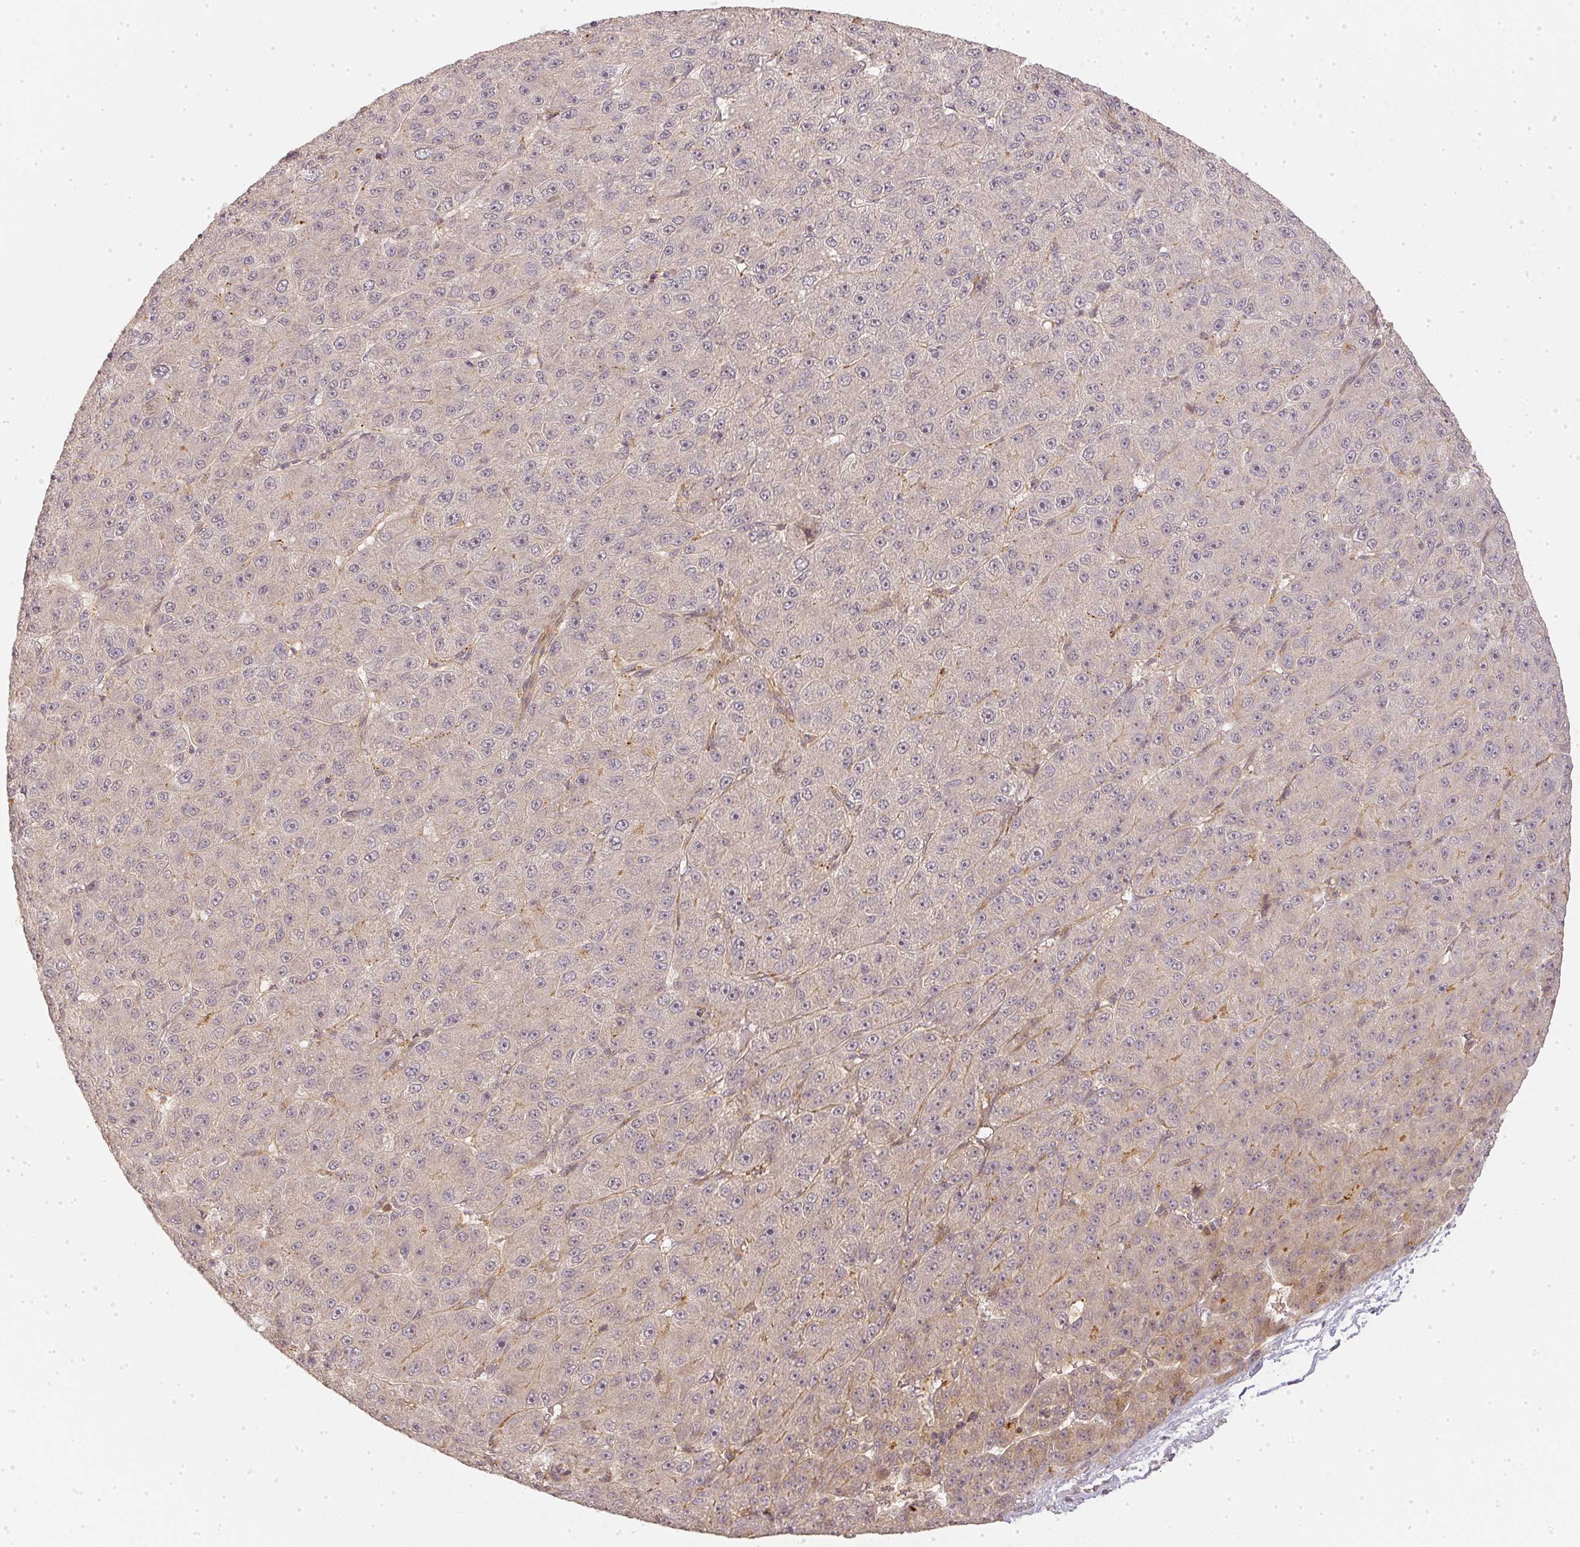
{"staining": {"intensity": "negative", "quantity": "none", "location": "none"}, "tissue": "liver cancer", "cell_type": "Tumor cells", "image_type": "cancer", "snomed": [{"axis": "morphology", "description": "Carcinoma, Hepatocellular, NOS"}, {"axis": "topography", "description": "Liver"}], "caption": "The immunohistochemistry photomicrograph has no significant positivity in tumor cells of hepatocellular carcinoma (liver) tissue. (DAB (3,3'-diaminobenzidine) immunohistochemistry (IHC) with hematoxylin counter stain).", "gene": "SERPINE1", "patient": {"sex": "male", "age": 67}}